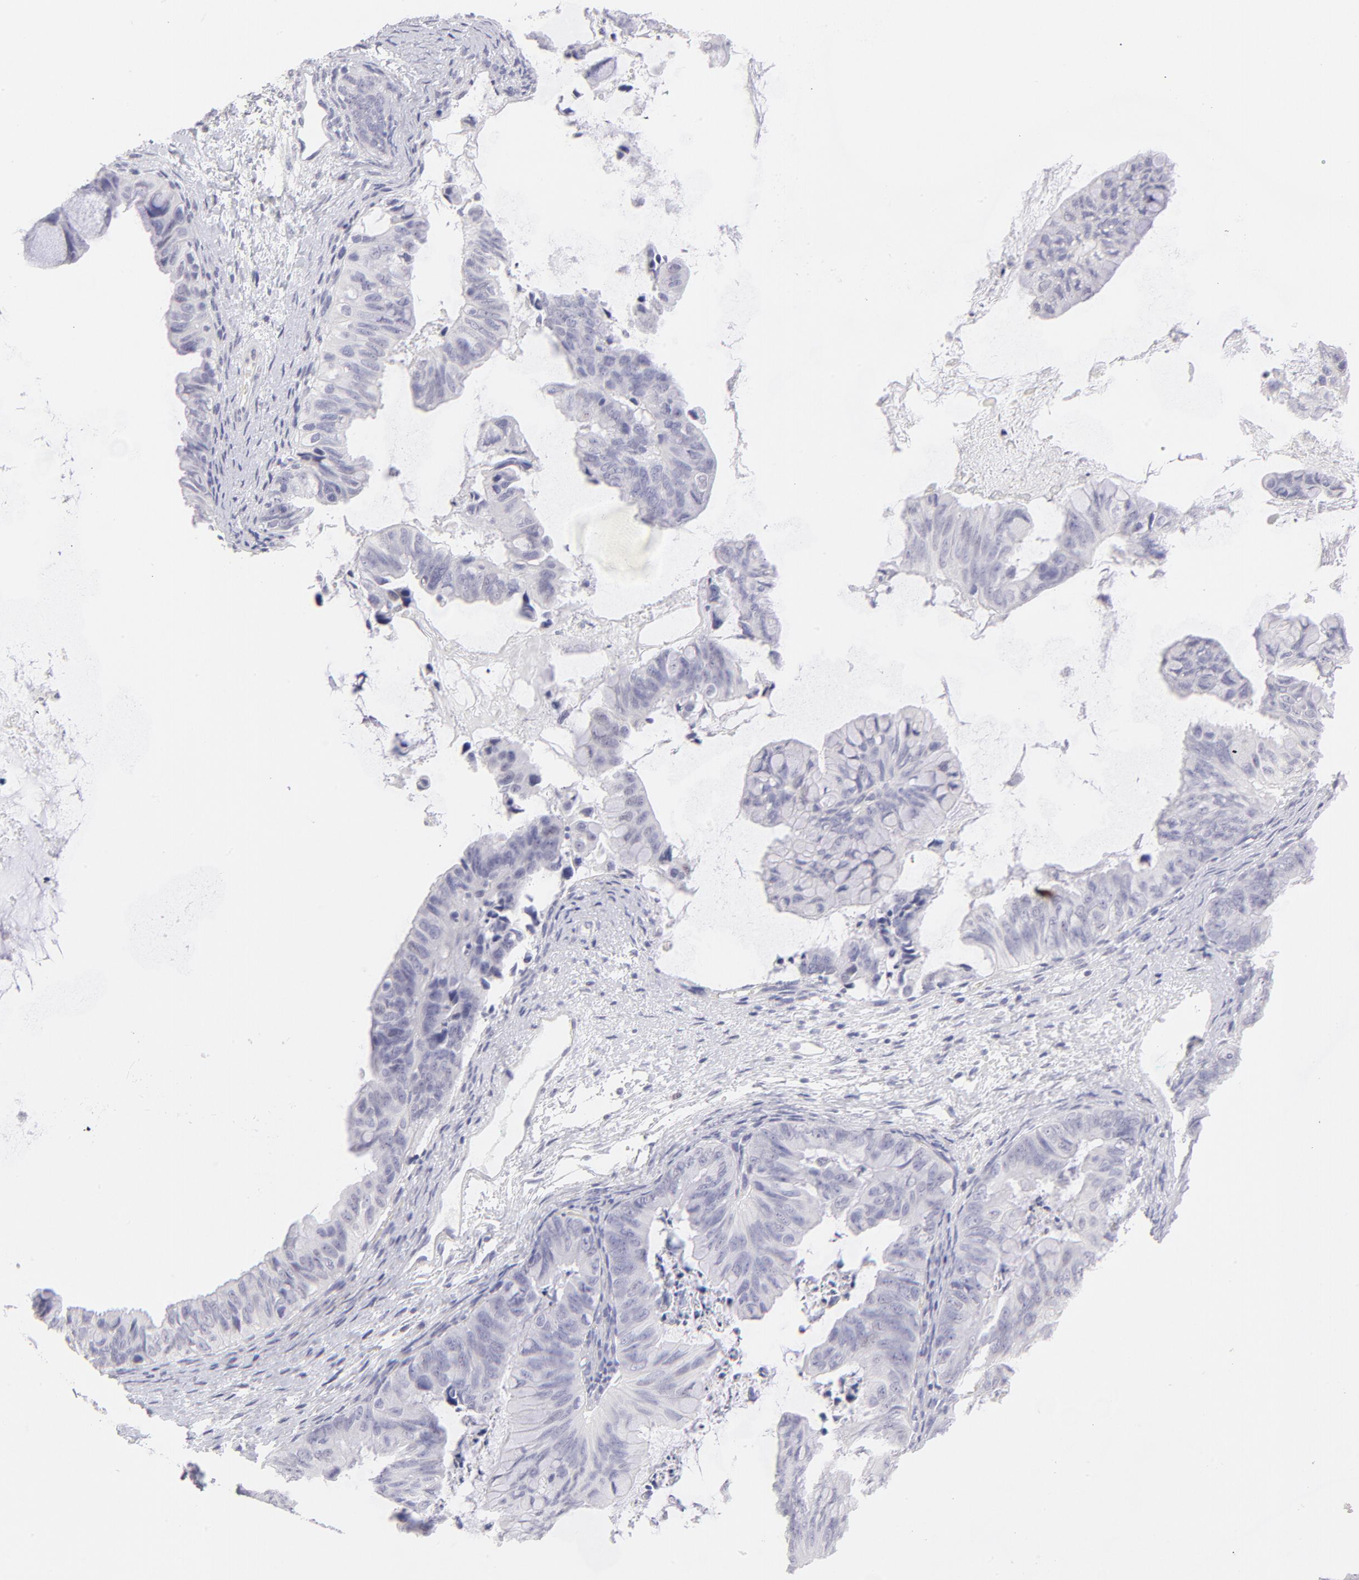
{"staining": {"intensity": "negative", "quantity": "none", "location": "none"}, "tissue": "ovarian cancer", "cell_type": "Tumor cells", "image_type": "cancer", "snomed": [{"axis": "morphology", "description": "Cystadenocarcinoma, mucinous, NOS"}, {"axis": "topography", "description": "Ovary"}], "caption": "Histopathology image shows no significant protein positivity in tumor cells of ovarian cancer (mucinous cystadenocarcinoma). (DAB immunohistochemistry (IHC) visualized using brightfield microscopy, high magnification).", "gene": "LTB4R", "patient": {"sex": "female", "age": 36}}